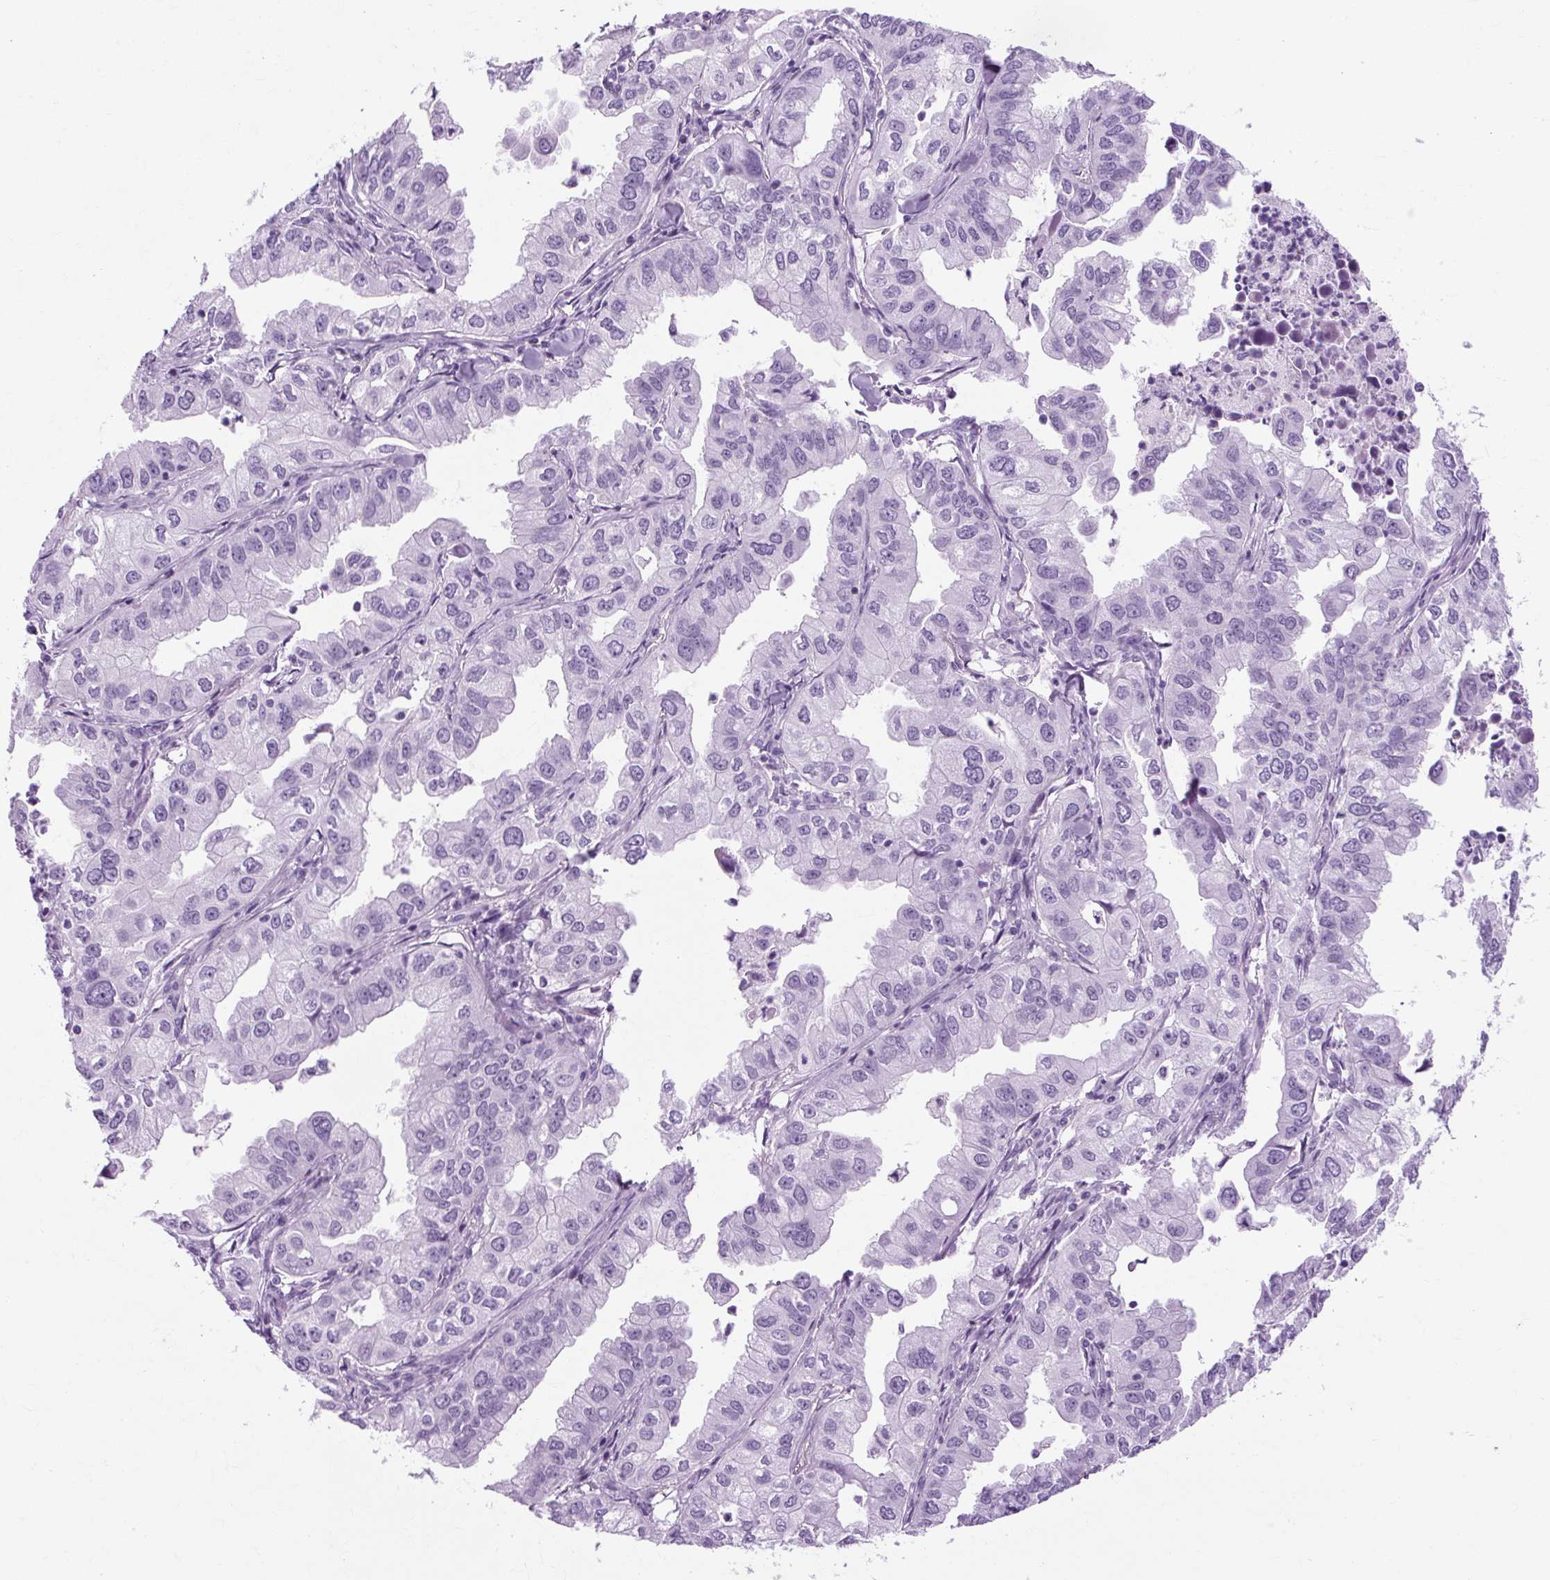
{"staining": {"intensity": "negative", "quantity": "none", "location": "none"}, "tissue": "lung cancer", "cell_type": "Tumor cells", "image_type": "cancer", "snomed": [{"axis": "morphology", "description": "Adenocarcinoma, NOS"}, {"axis": "topography", "description": "Lung"}], "caption": "This is an immunohistochemistry (IHC) micrograph of human lung cancer (adenocarcinoma). There is no staining in tumor cells.", "gene": "TMEM89", "patient": {"sex": "male", "age": 48}}